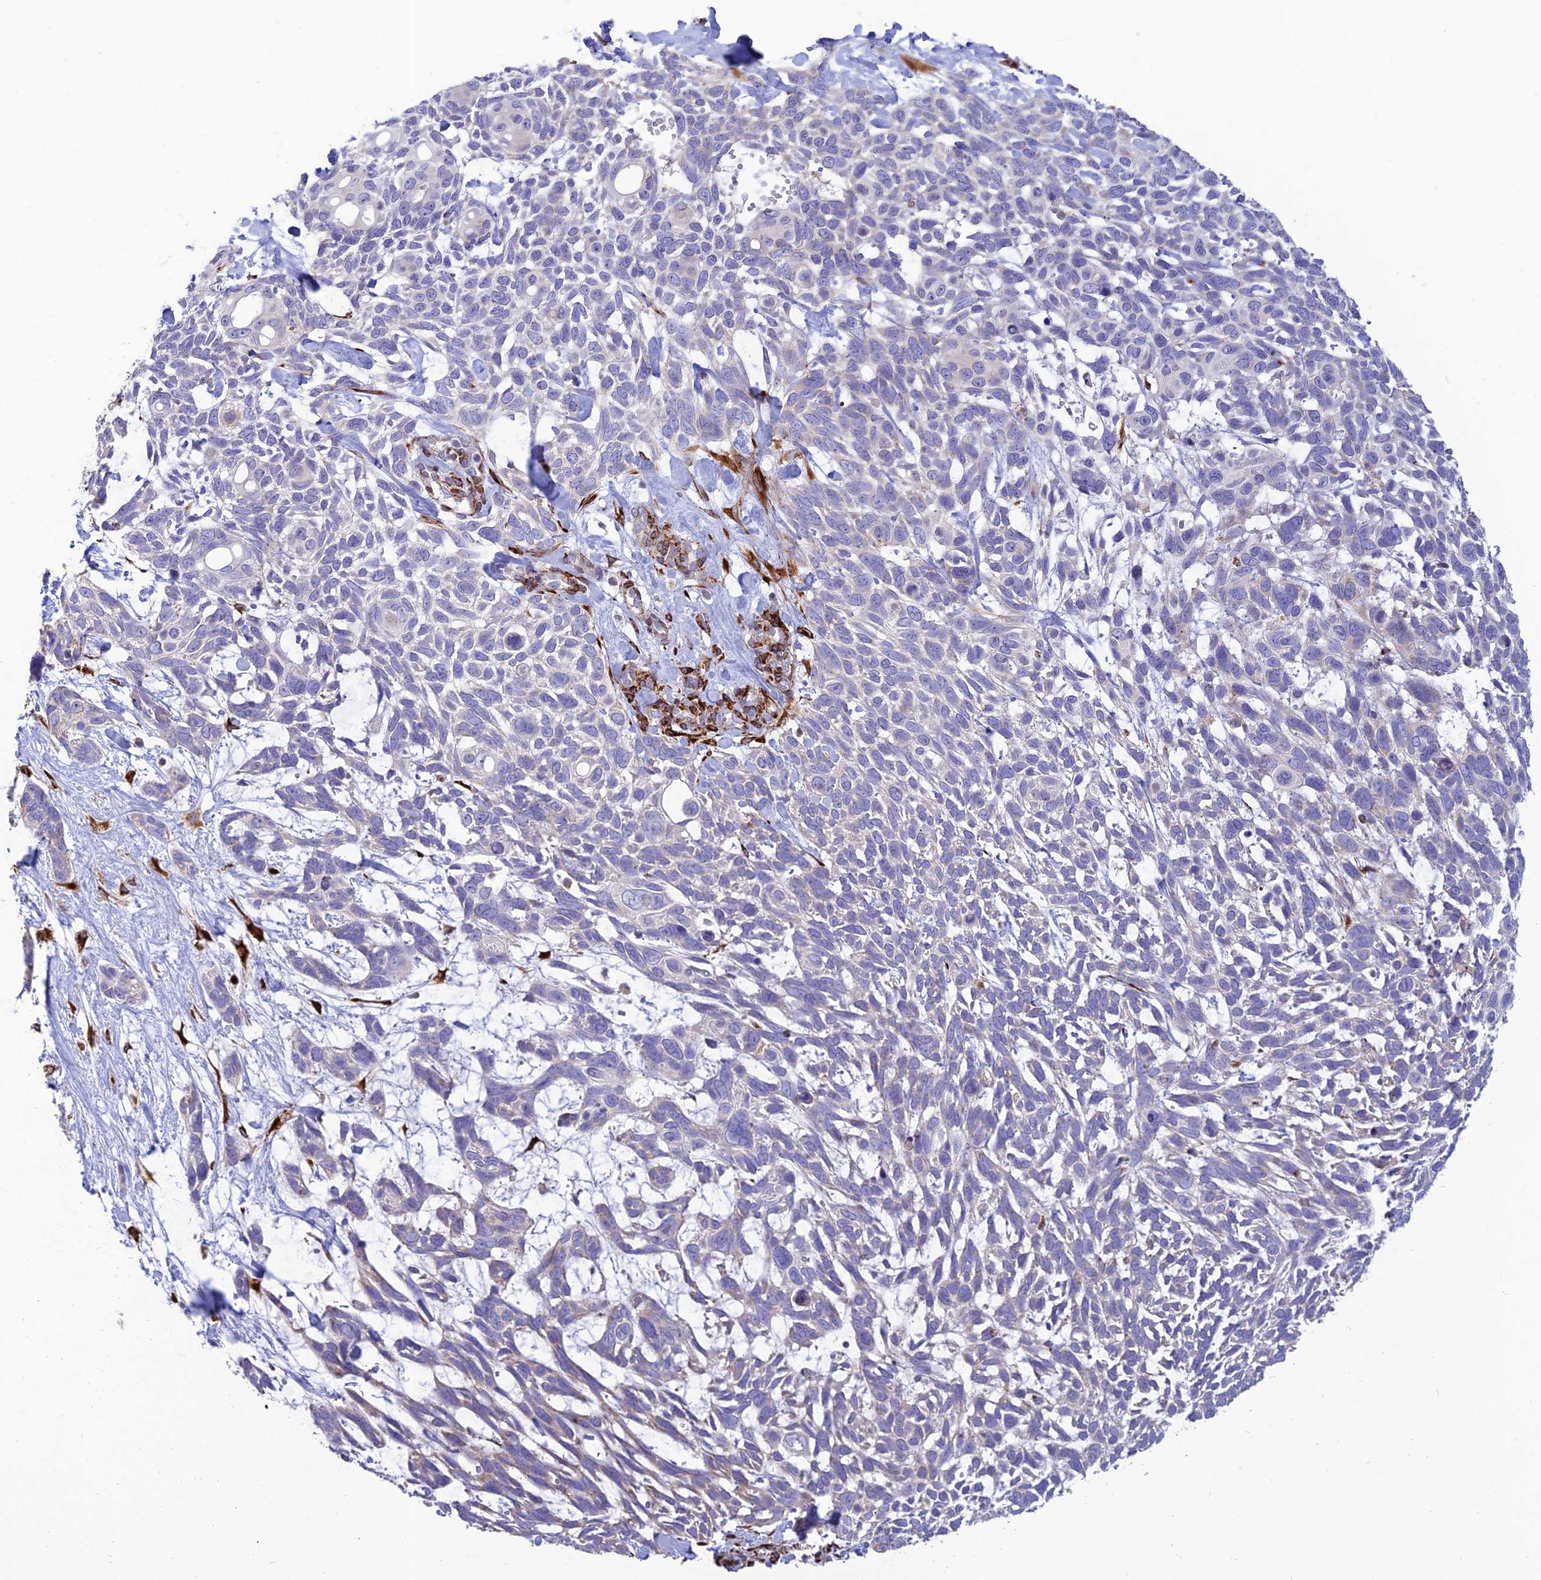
{"staining": {"intensity": "negative", "quantity": "none", "location": "none"}, "tissue": "skin cancer", "cell_type": "Tumor cells", "image_type": "cancer", "snomed": [{"axis": "morphology", "description": "Basal cell carcinoma"}, {"axis": "topography", "description": "Skin"}], "caption": "Tumor cells show no significant protein expression in skin cancer.", "gene": "RCN3", "patient": {"sex": "male", "age": 88}}